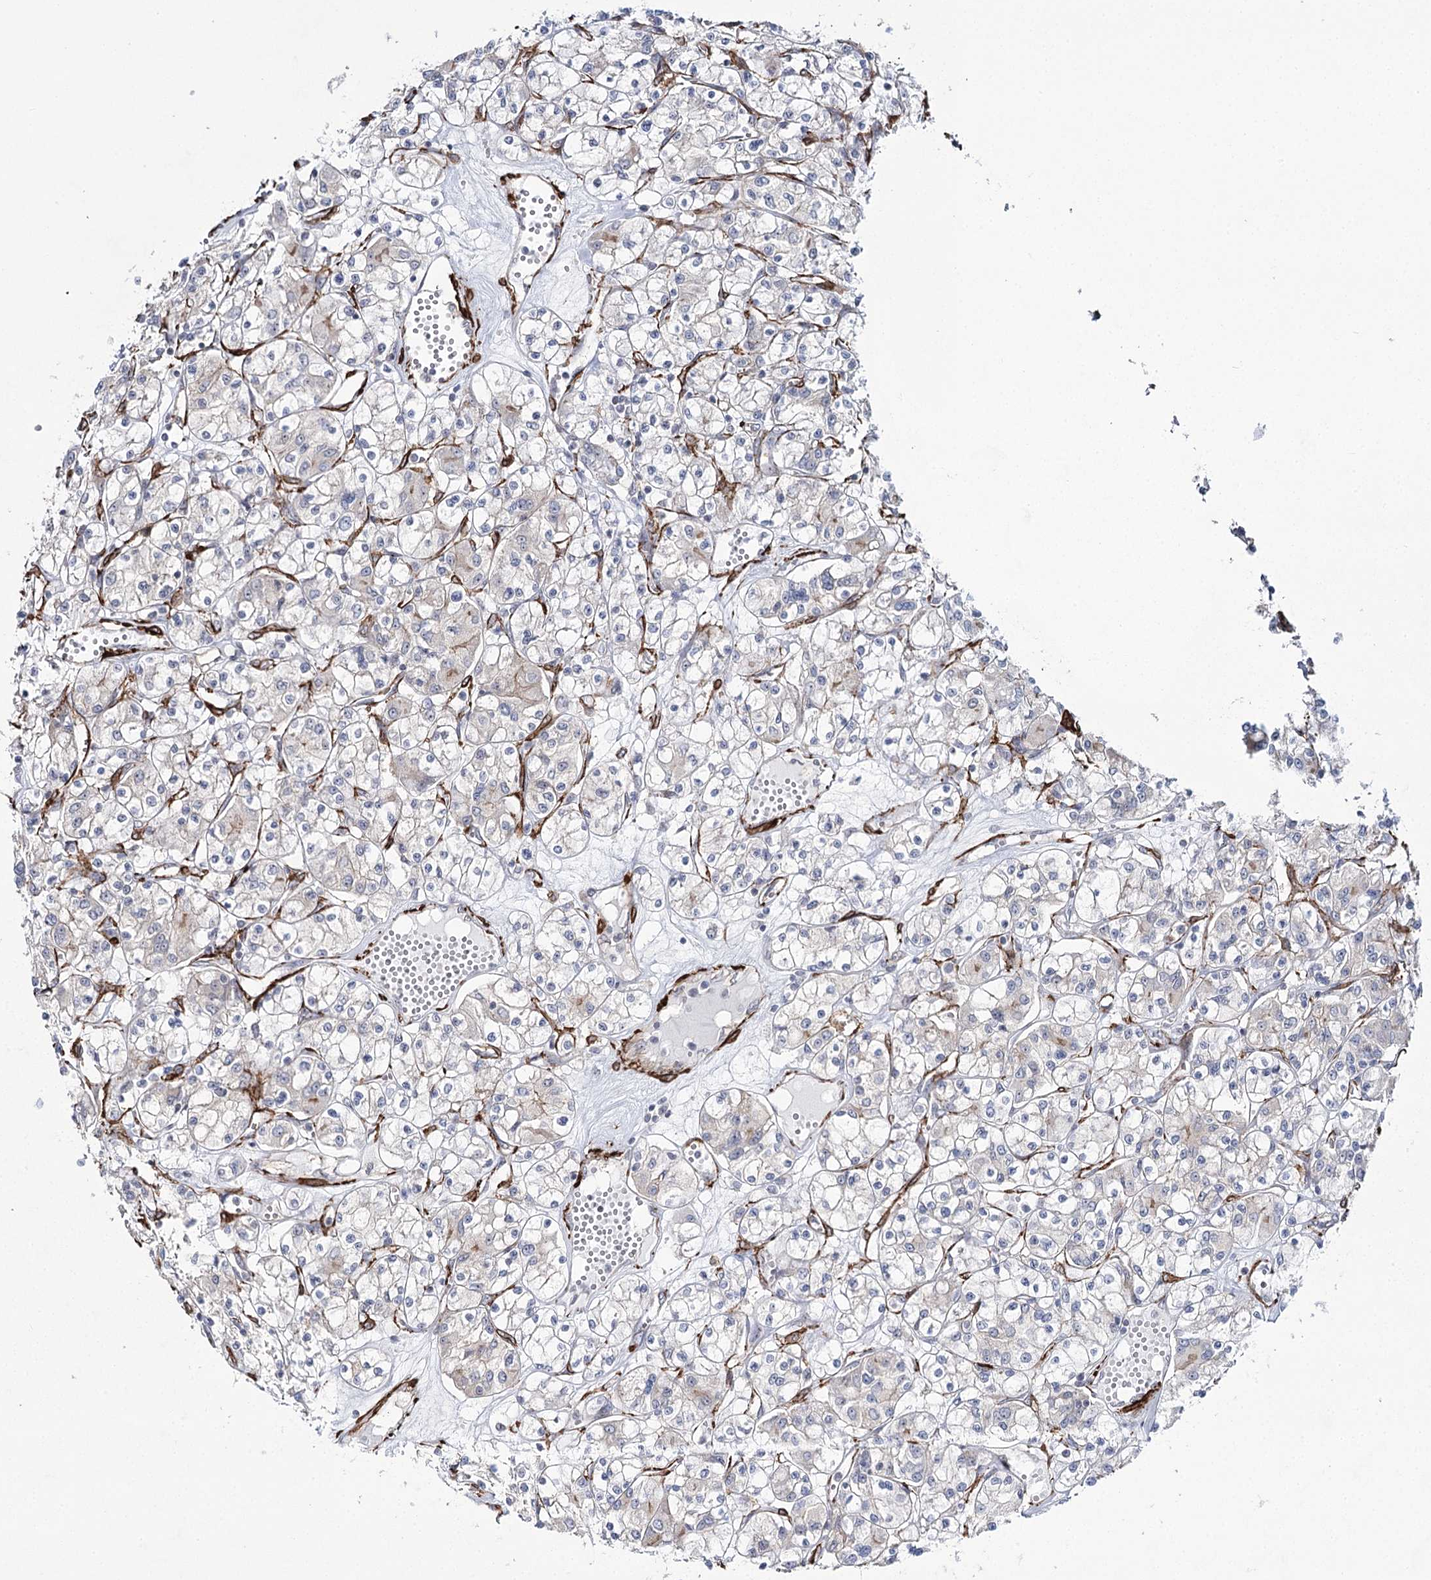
{"staining": {"intensity": "negative", "quantity": "none", "location": "none"}, "tissue": "renal cancer", "cell_type": "Tumor cells", "image_type": "cancer", "snomed": [{"axis": "morphology", "description": "Adenocarcinoma, NOS"}, {"axis": "topography", "description": "Kidney"}], "caption": "High magnification brightfield microscopy of renal cancer stained with DAB (3,3'-diaminobenzidine) (brown) and counterstained with hematoxylin (blue): tumor cells show no significant expression. (DAB (3,3'-diaminobenzidine) immunohistochemistry (IHC) with hematoxylin counter stain).", "gene": "CWF19L1", "patient": {"sex": "female", "age": 59}}